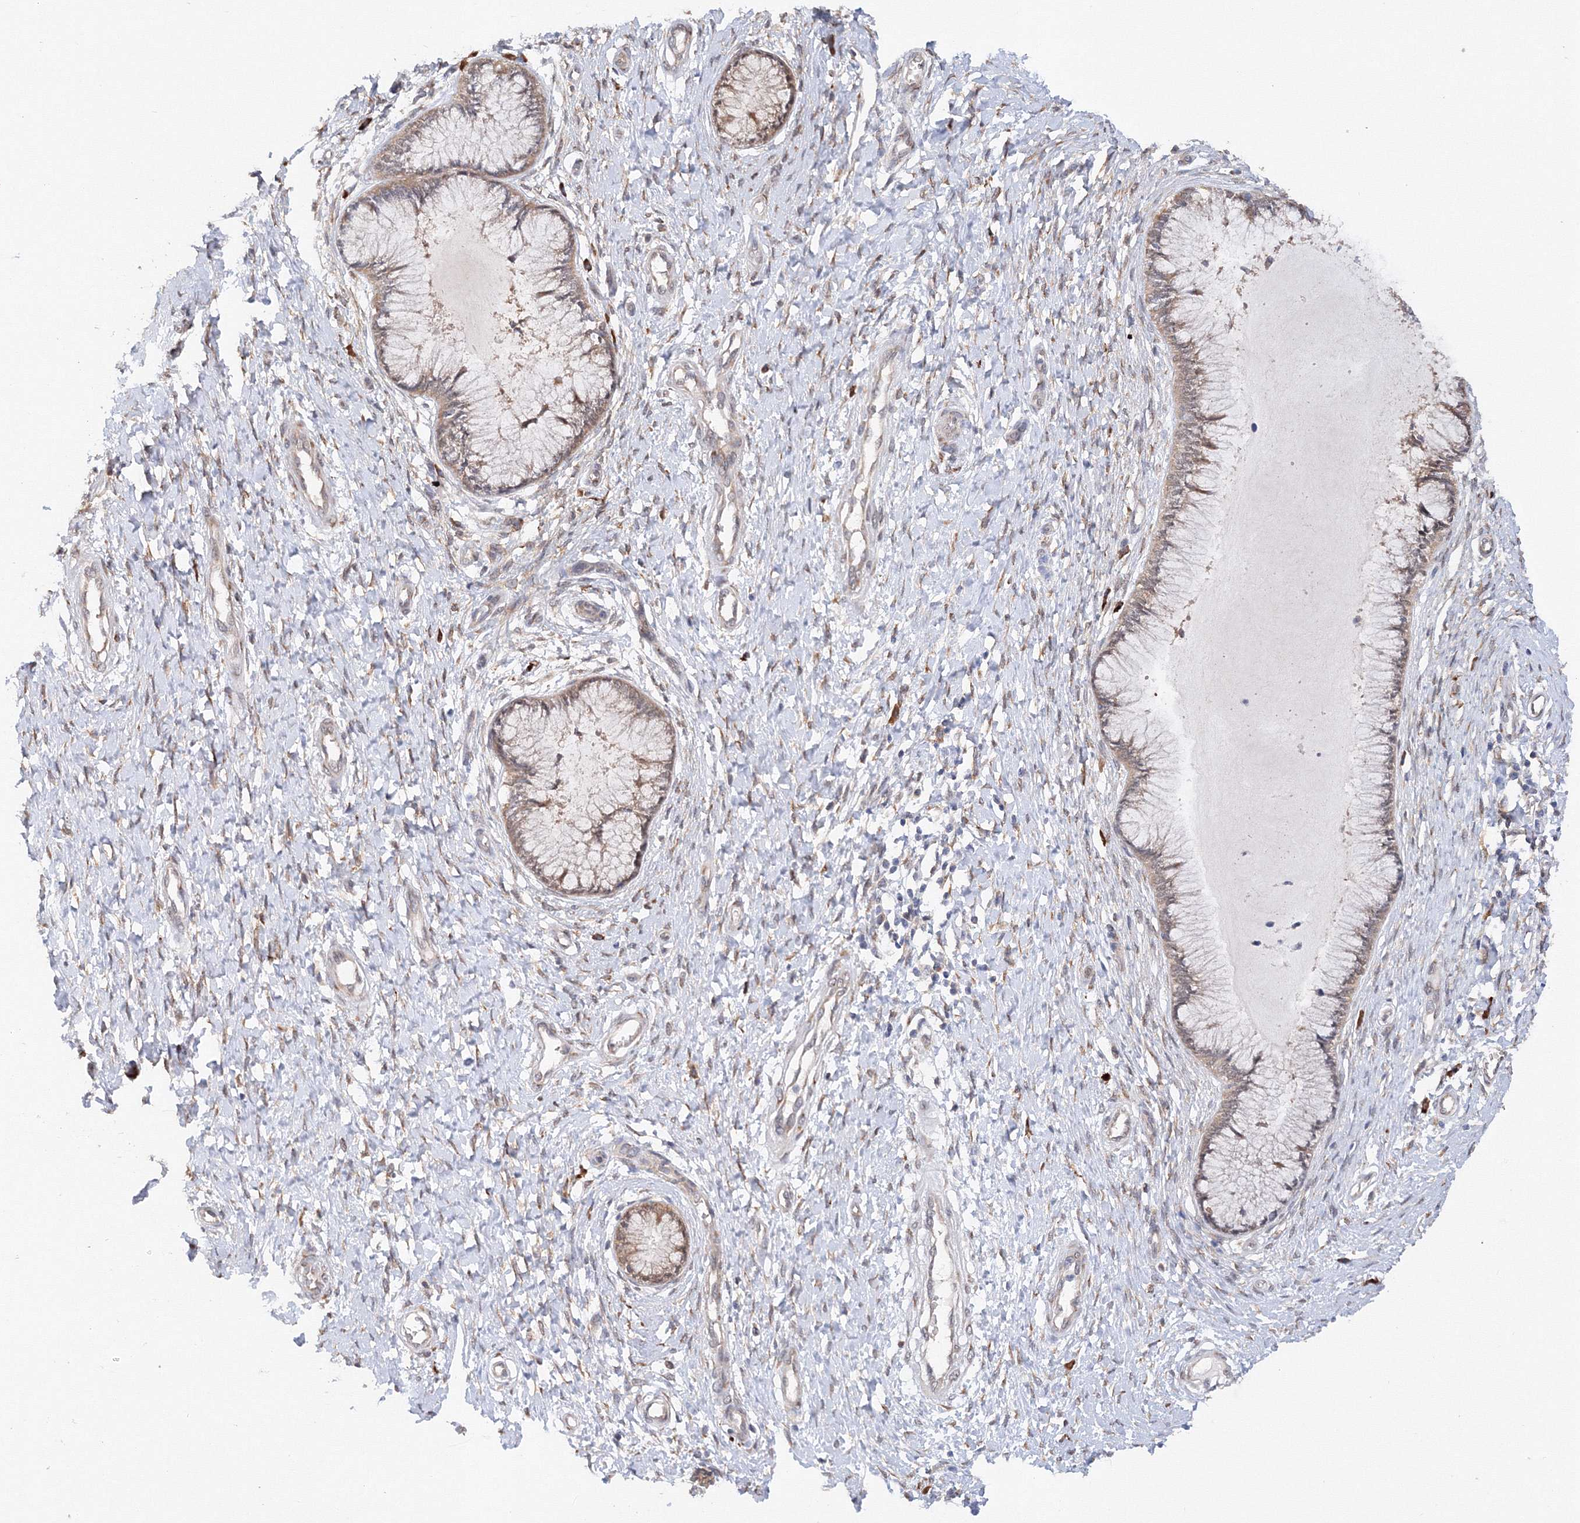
{"staining": {"intensity": "weak", "quantity": ">75%", "location": "cytoplasmic/membranous"}, "tissue": "cervix", "cell_type": "Glandular cells", "image_type": "normal", "snomed": [{"axis": "morphology", "description": "Normal tissue, NOS"}, {"axis": "topography", "description": "Cervix"}], "caption": "DAB immunohistochemical staining of benign cervix reveals weak cytoplasmic/membranous protein positivity in about >75% of glandular cells.", "gene": "DIS3L2", "patient": {"sex": "female", "age": 55}}